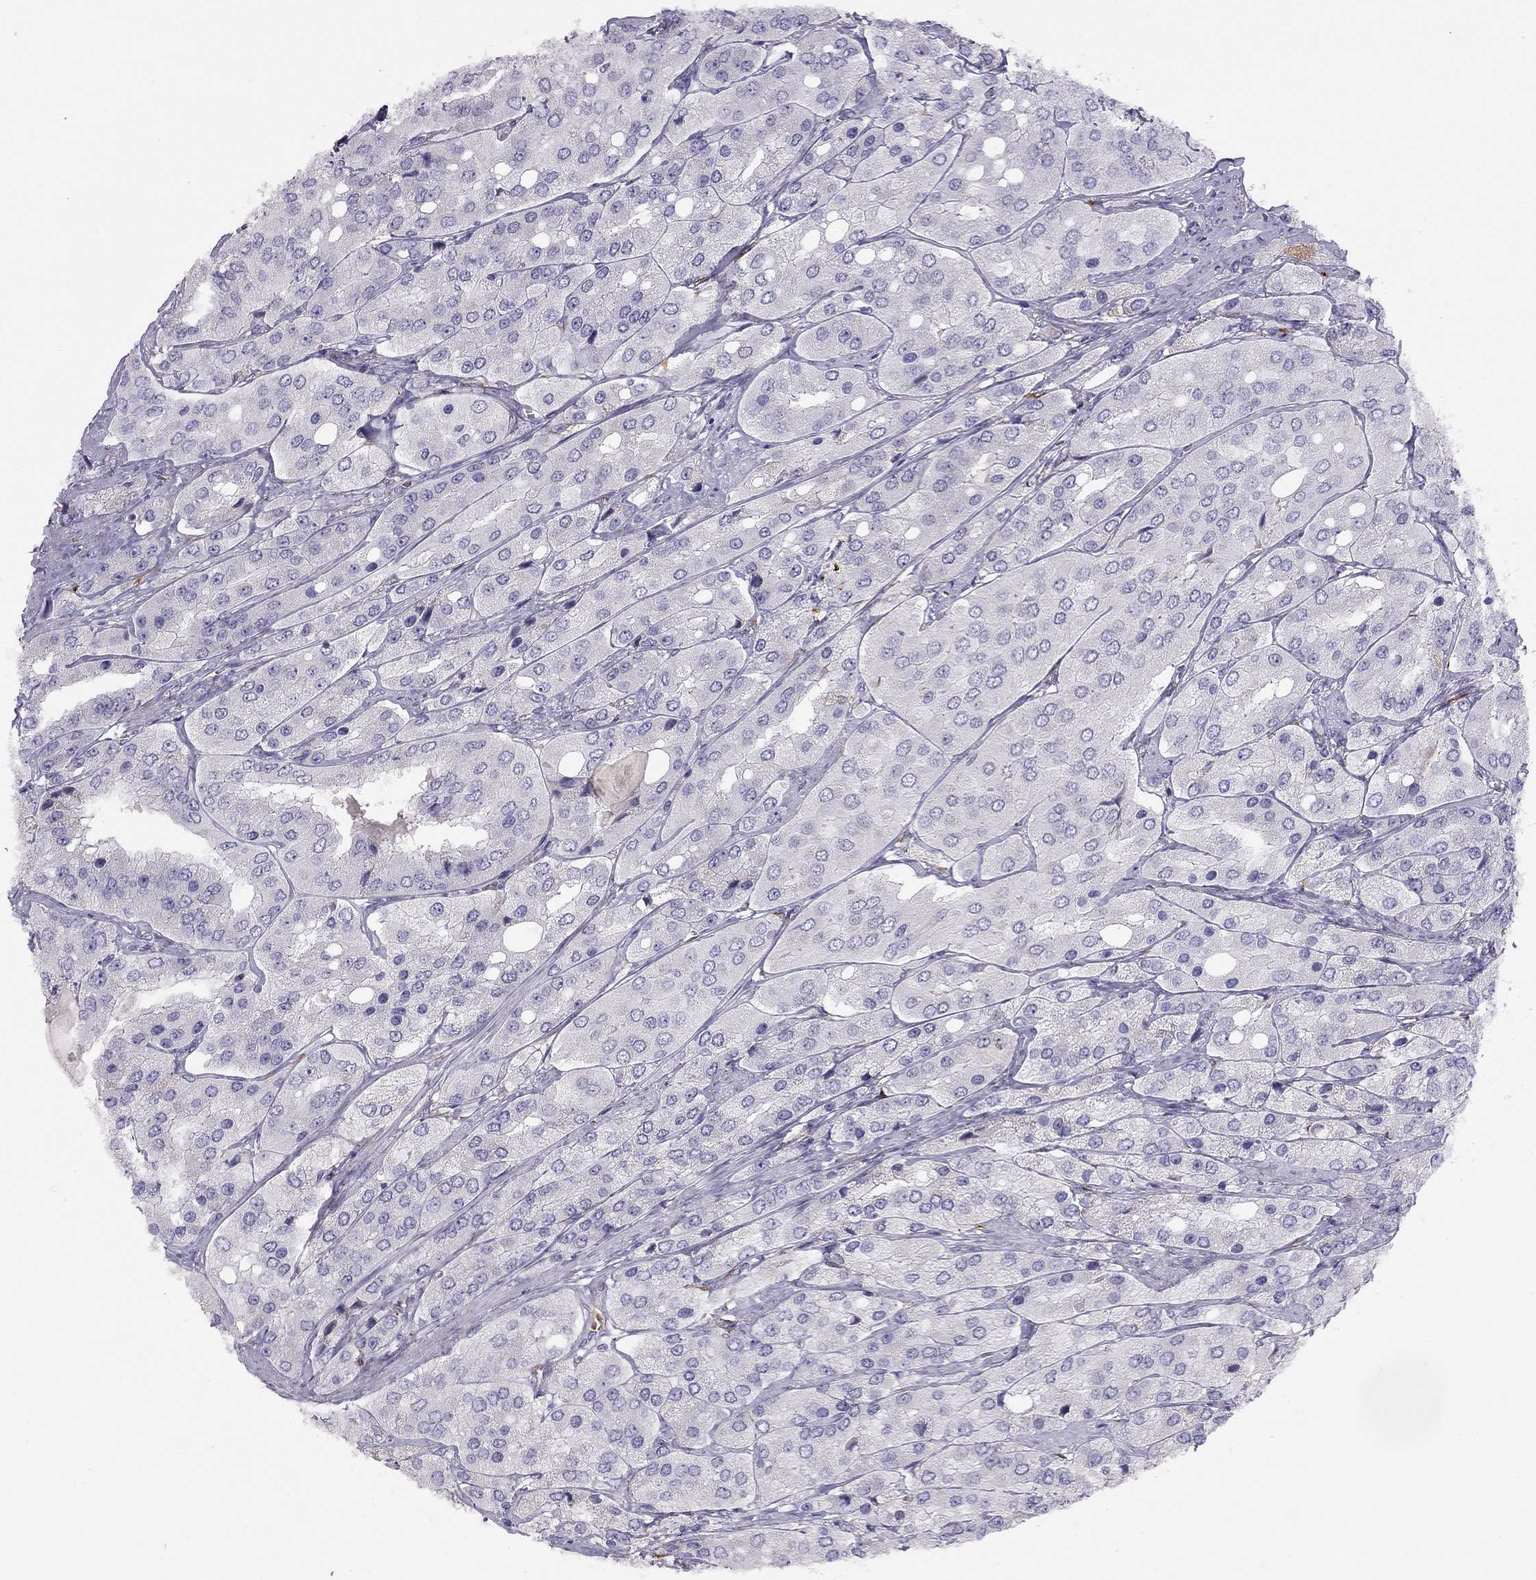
{"staining": {"intensity": "negative", "quantity": "none", "location": "none"}, "tissue": "prostate cancer", "cell_type": "Tumor cells", "image_type": "cancer", "snomed": [{"axis": "morphology", "description": "Adenocarcinoma, Low grade"}, {"axis": "topography", "description": "Prostate"}], "caption": "IHC histopathology image of prostate cancer (low-grade adenocarcinoma) stained for a protein (brown), which exhibits no staining in tumor cells.", "gene": "RHD", "patient": {"sex": "male", "age": 69}}